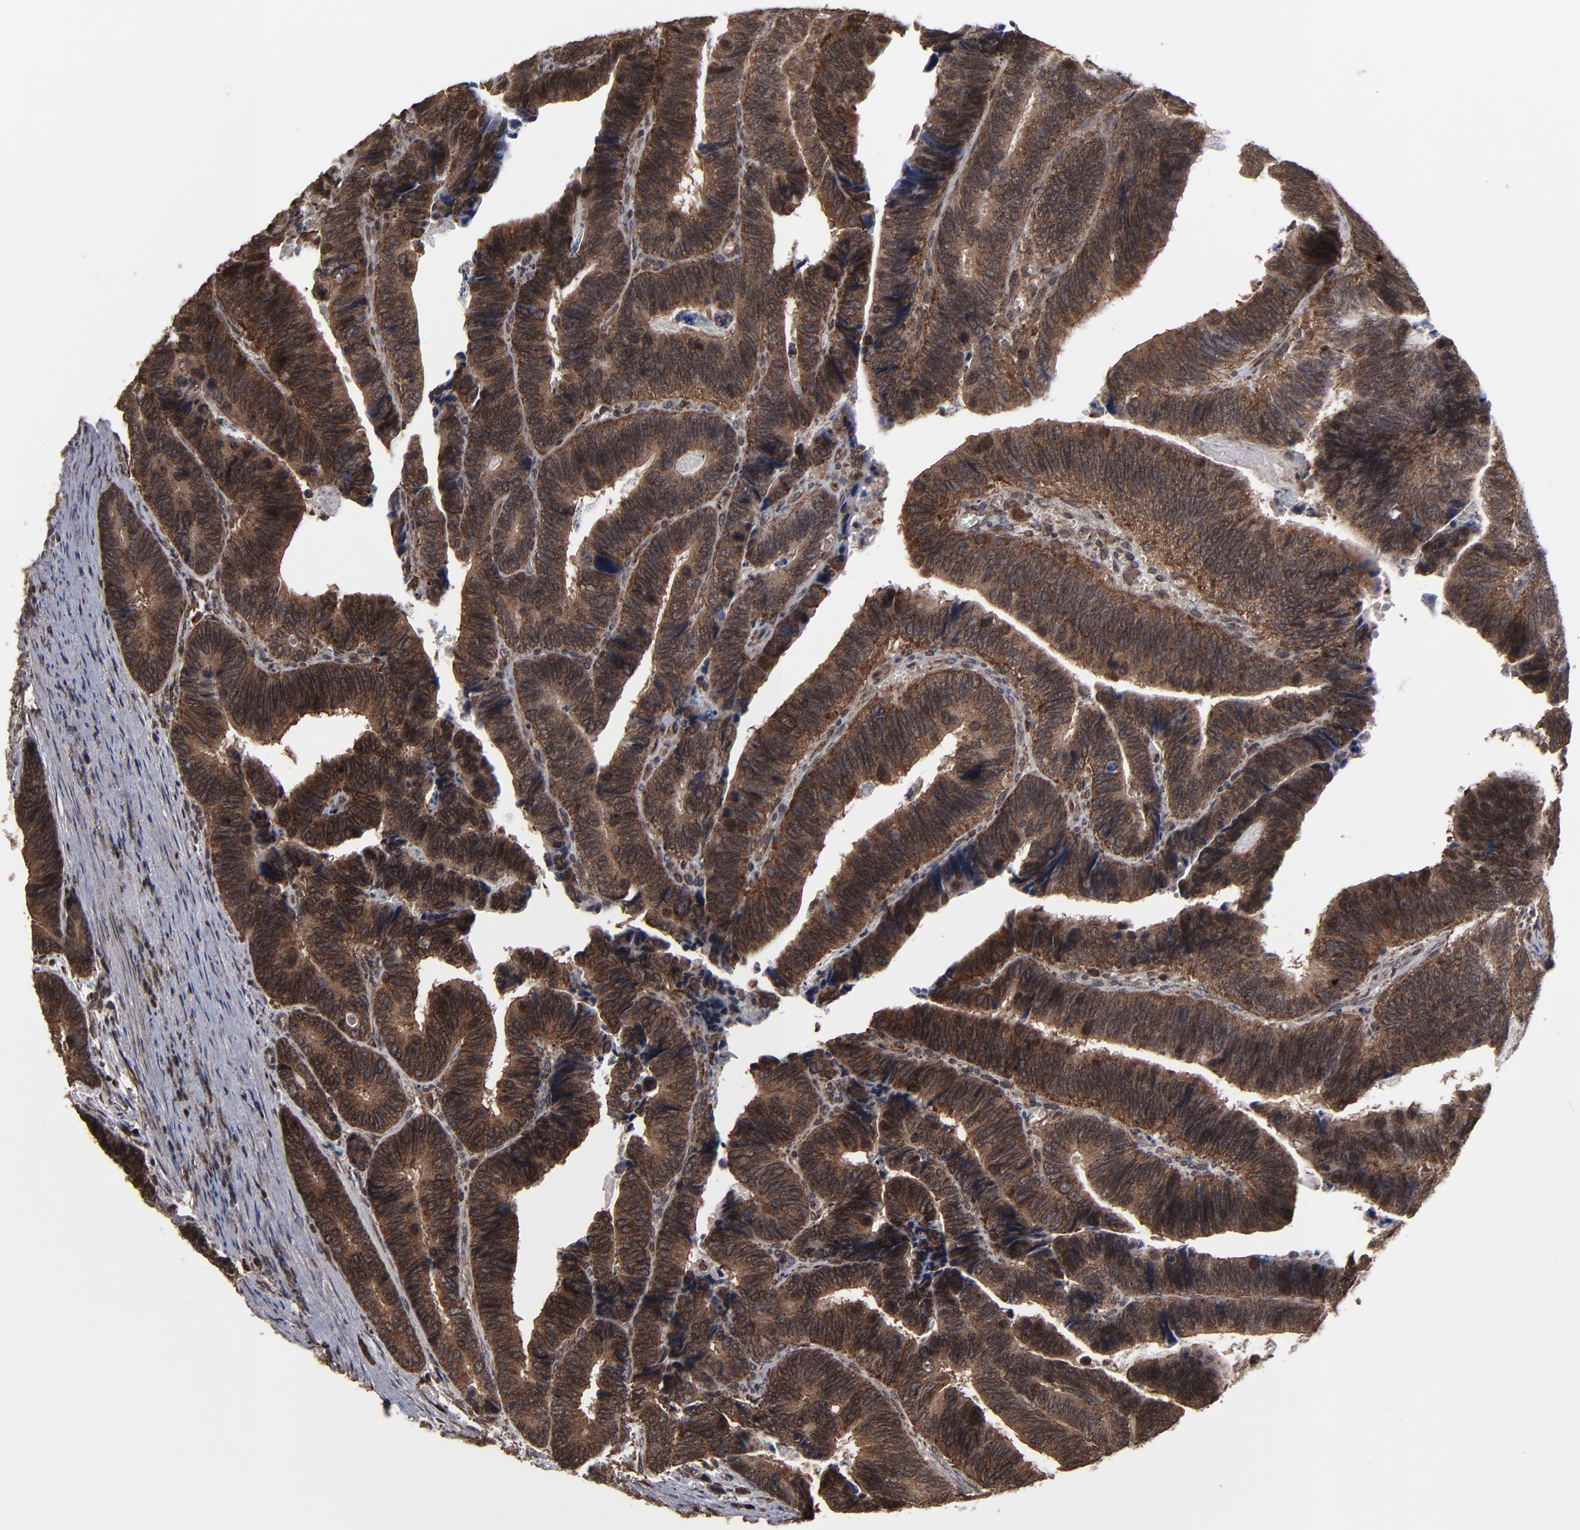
{"staining": {"intensity": "strong", "quantity": ">75%", "location": "cytoplasmic/membranous,nuclear"}, "tissue": "colorectal cancer", "cell_type": "Tumor cells", "image_type": "cancer", "snomed": [{"axis": "morphology", "description": "Adenocarcinoma, NOS"}, {"axis": "topography", "description": "Colon"}], "caption": "A high-resolution histopathology image shows immunohistochemistry staining of colorectal cancer, which demonstrates strong cytoplasmic/membranous and nuclear positivity in approximately >75% of tumor cells.", "gene": "KIAA2026", "patient": {"sex": "male", "age": 72}}